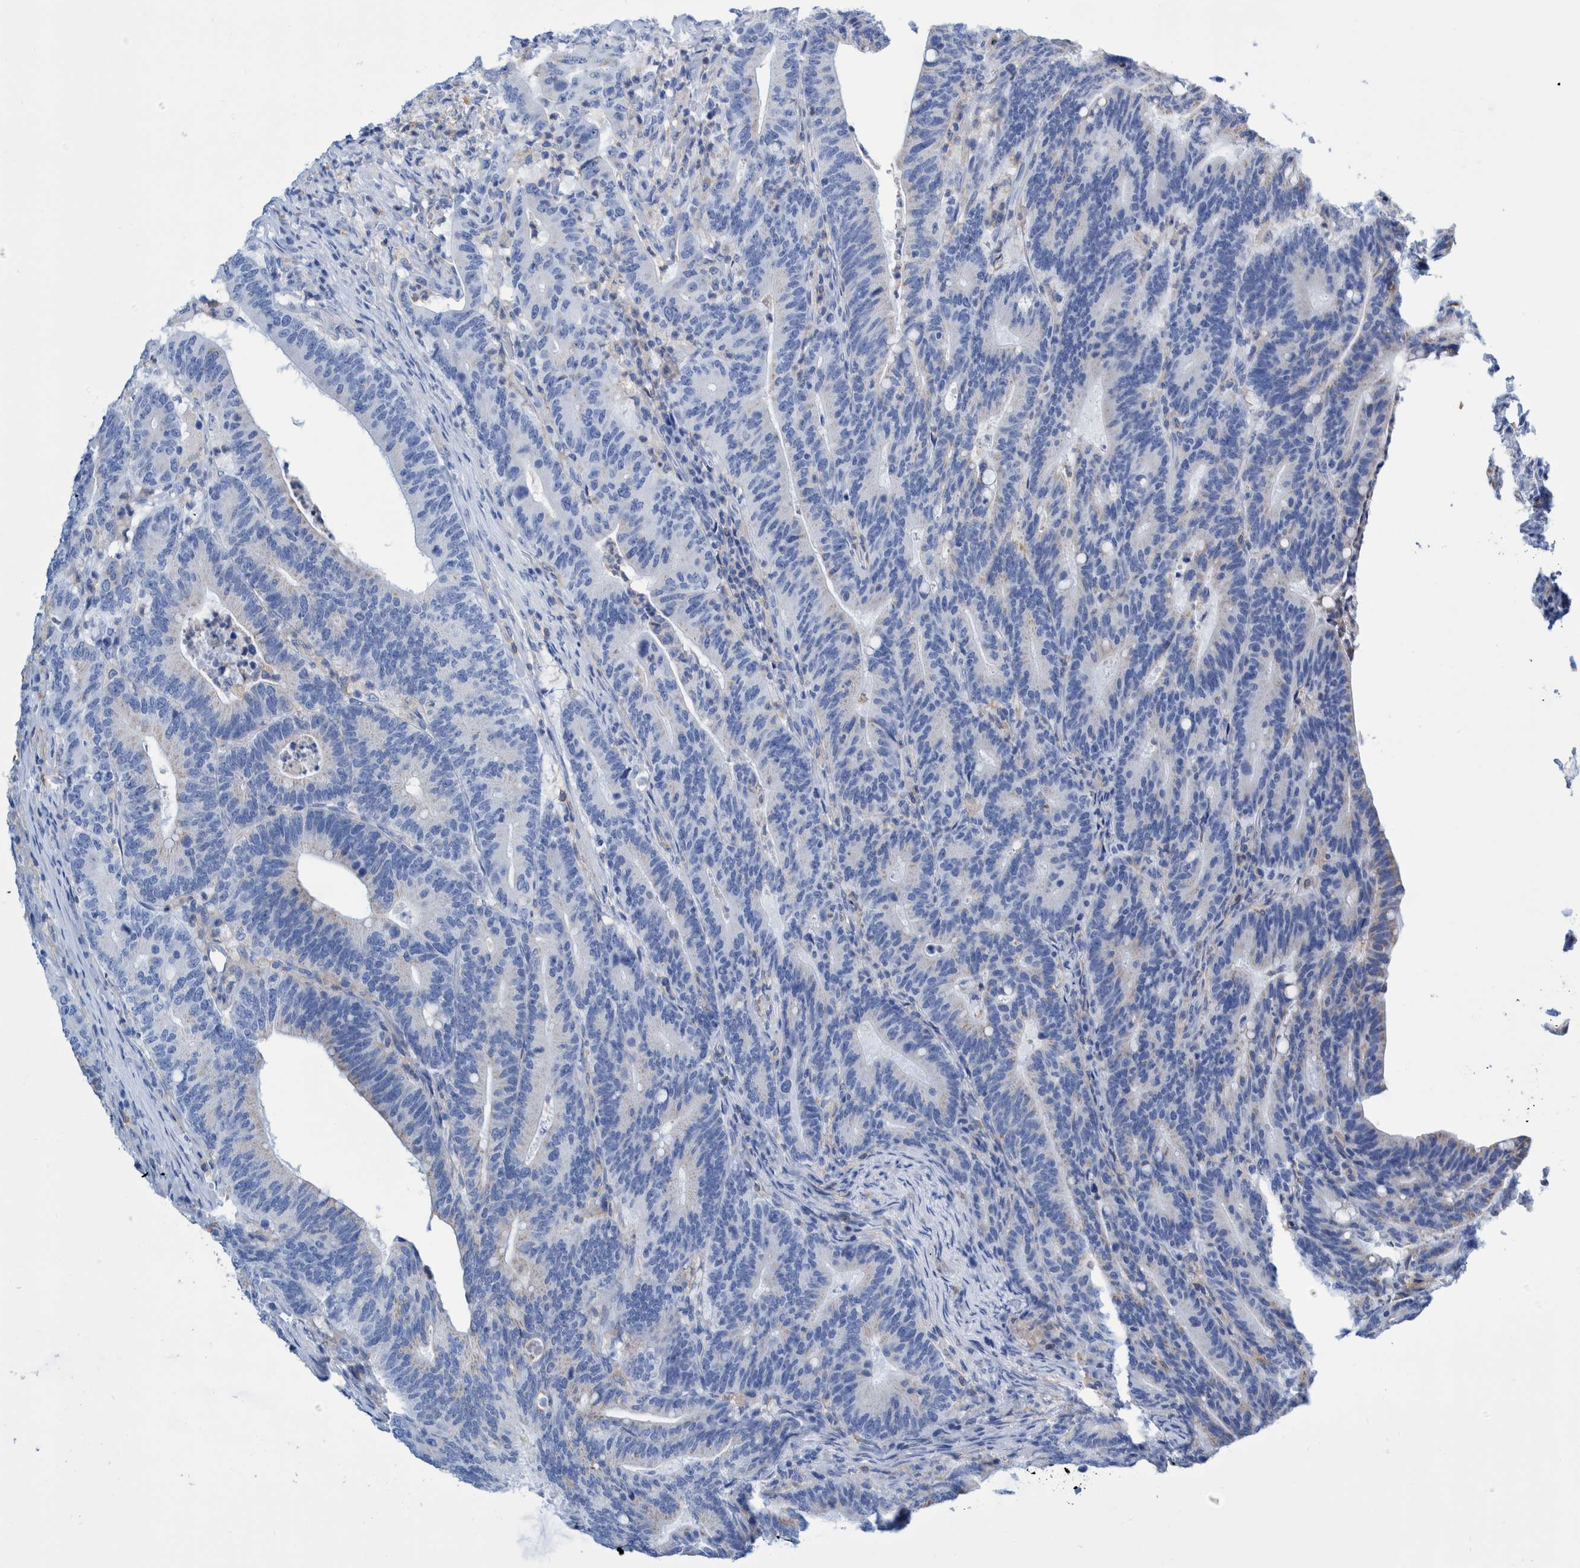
{"staining": {"intensity": "negative", "quantity": "none", "location": "none"}, "tissue": "colorectal cancer", "cell_type": "Tumor cells", "image_type": "cancer", "snomed": [{"axis": "morphology", "description": "Adenocarcinoma, NOS"}, {"axis": "topography", "description": "Colon"}], "caption": "DAB immunohistochemical staining of human colorectal cancer reveals no significant positivity in tumor cells.", "gene": "KRT14", "patient": {"sex": "female", "age": 66}}